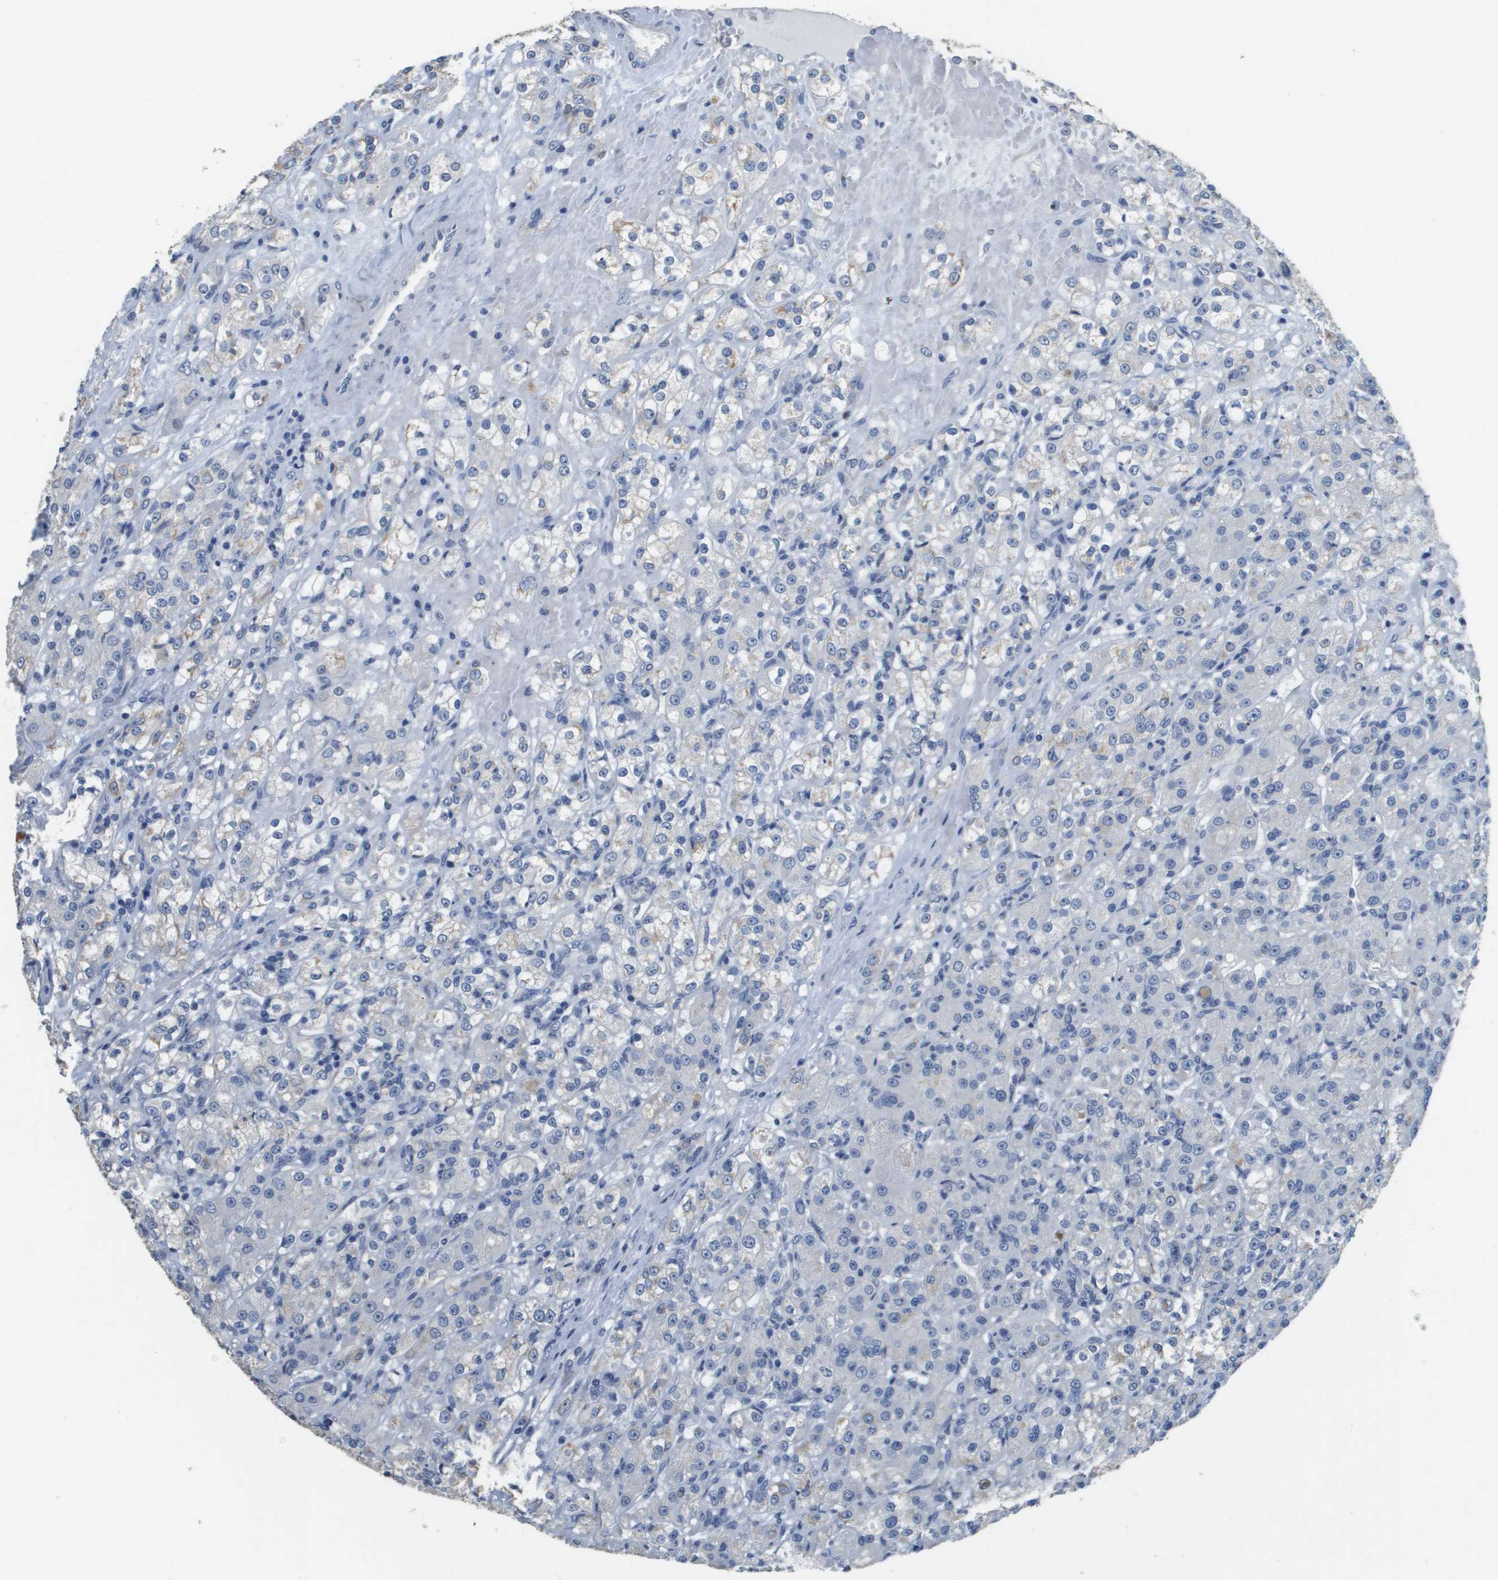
{"staining": {"intensity": "weak", "quantity": "<25%", "location": "cytoplasmic/membranous"}, "tissue": "renal cancer", "cell_type": "Tumor cells", "image_type": "cancer", "snomed": [{"axis": "morphology", "description": "Normal tissue, NOS"}, {"axis": "morphology", "description": "Adenocarcinoma, NOS"}, {"axis": "topography", "description": "Kidney"}], "caption": "IHC photomicrograph of adenocarcinoma (renal) stained for a protein (brown), which reveals no expression in tumor cells. The staining was performed using DAB (3,3'-diaminobenzidine) to visualize the protein expression in brown, while the nuclei were stained in blue with hematoxylin (Magnification: 20x).", "gene": "MT3", "patient": {"sex": "male", "age": 61}}